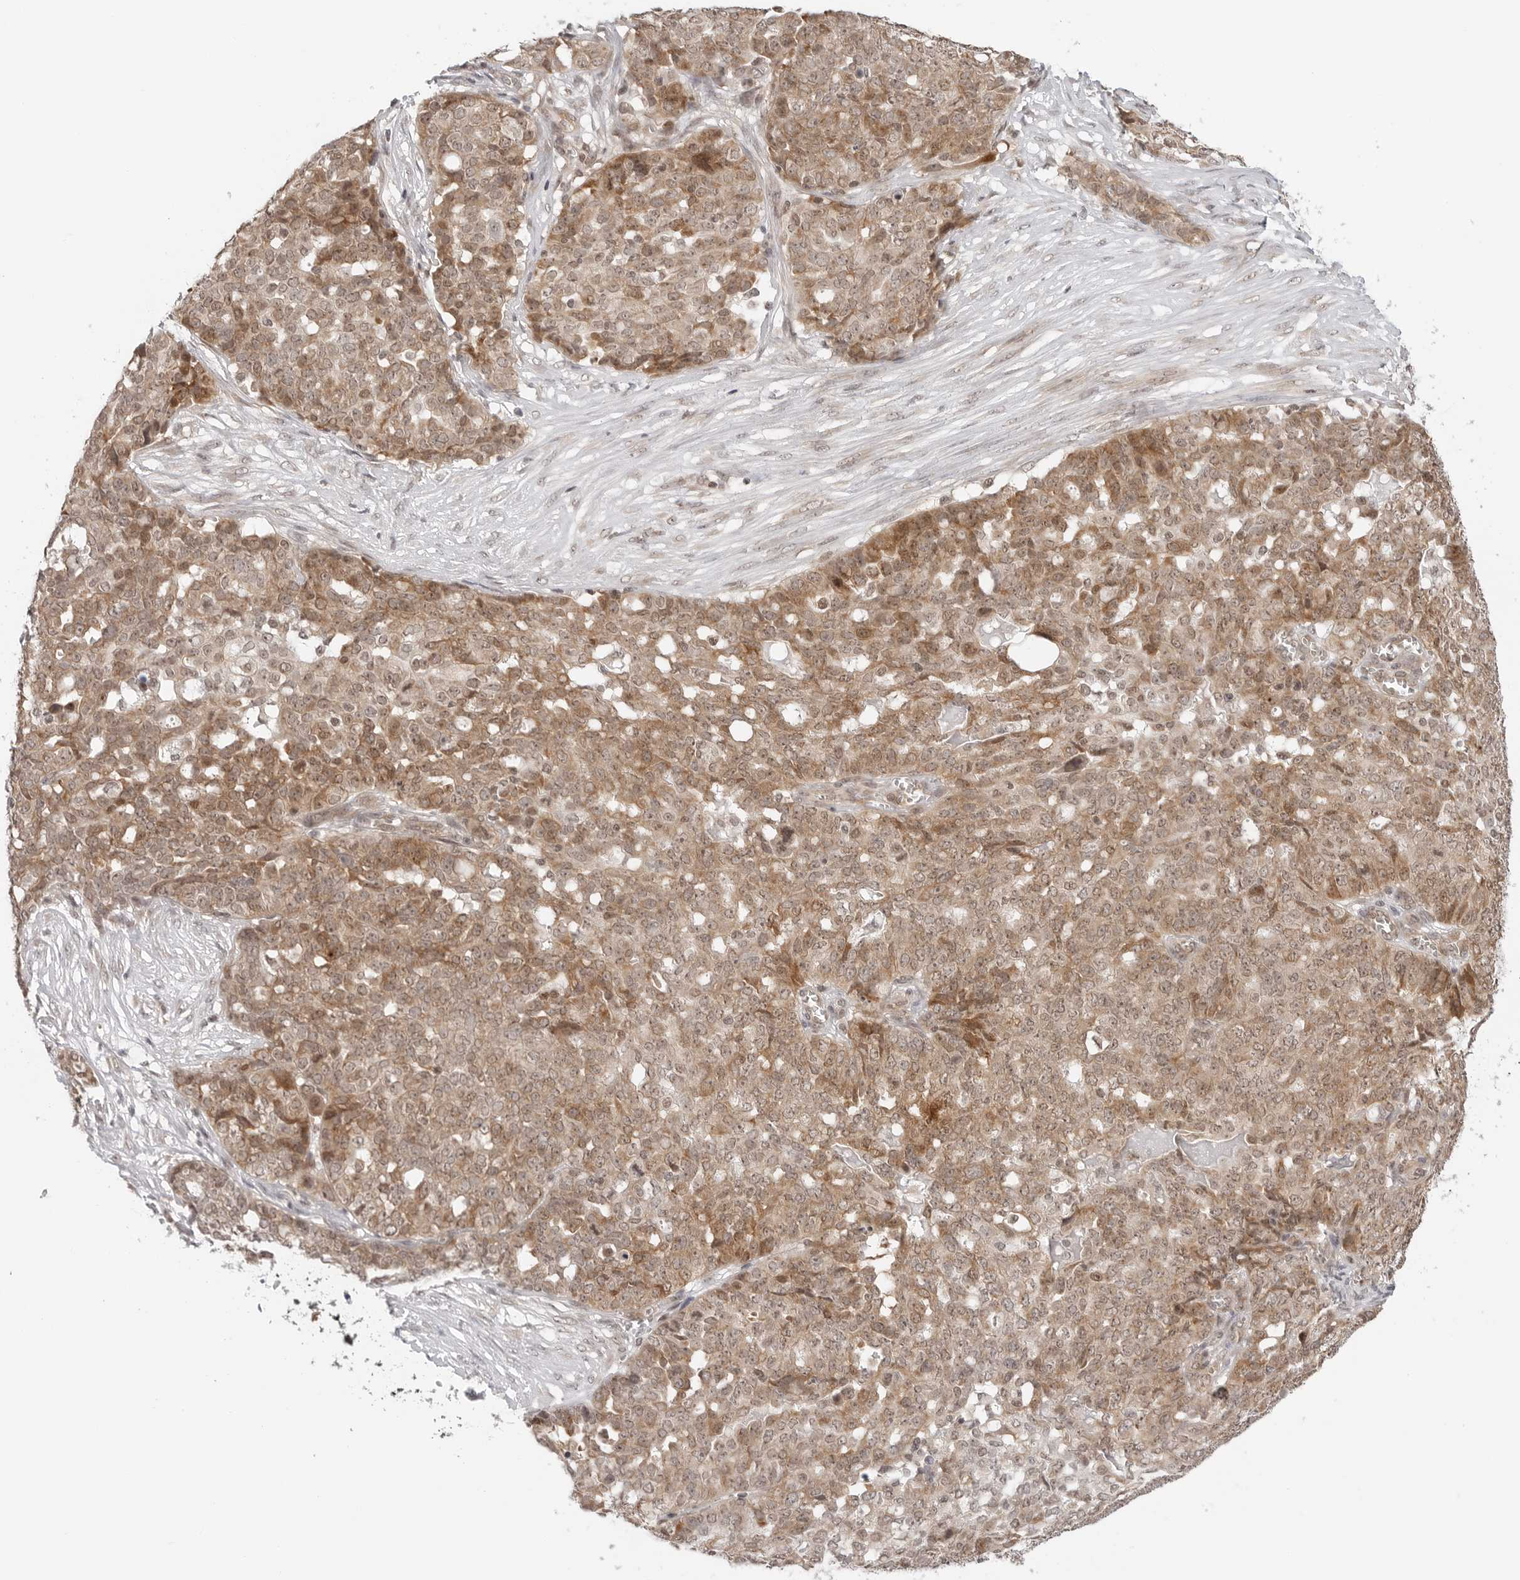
{"staining": {"intensity": "weak", "quantity": ">75%", "location": "cytoplasmic/membranous,nuclear"}, "tissue": "ovarian cancer", "cell_type": "Tumor cells", "image_type": "cancer", "snomed": [{"axis": "morphology", "description": "Cystadenocarcinoma, serous, NOS"}, {"axis": "topography", "description": "Soft tissue"}, {"axis": "topography", "description": "Ovary"}], "caption": "A histopathology image of serous cystadenocarcinoma (ovarian) stained for a protein demonstrates weak cytoplasmic/membranous and nuclear brown staining in tumor cells.", "gene": "METAP1", "patient": {"sex": "female", "age": 57}}